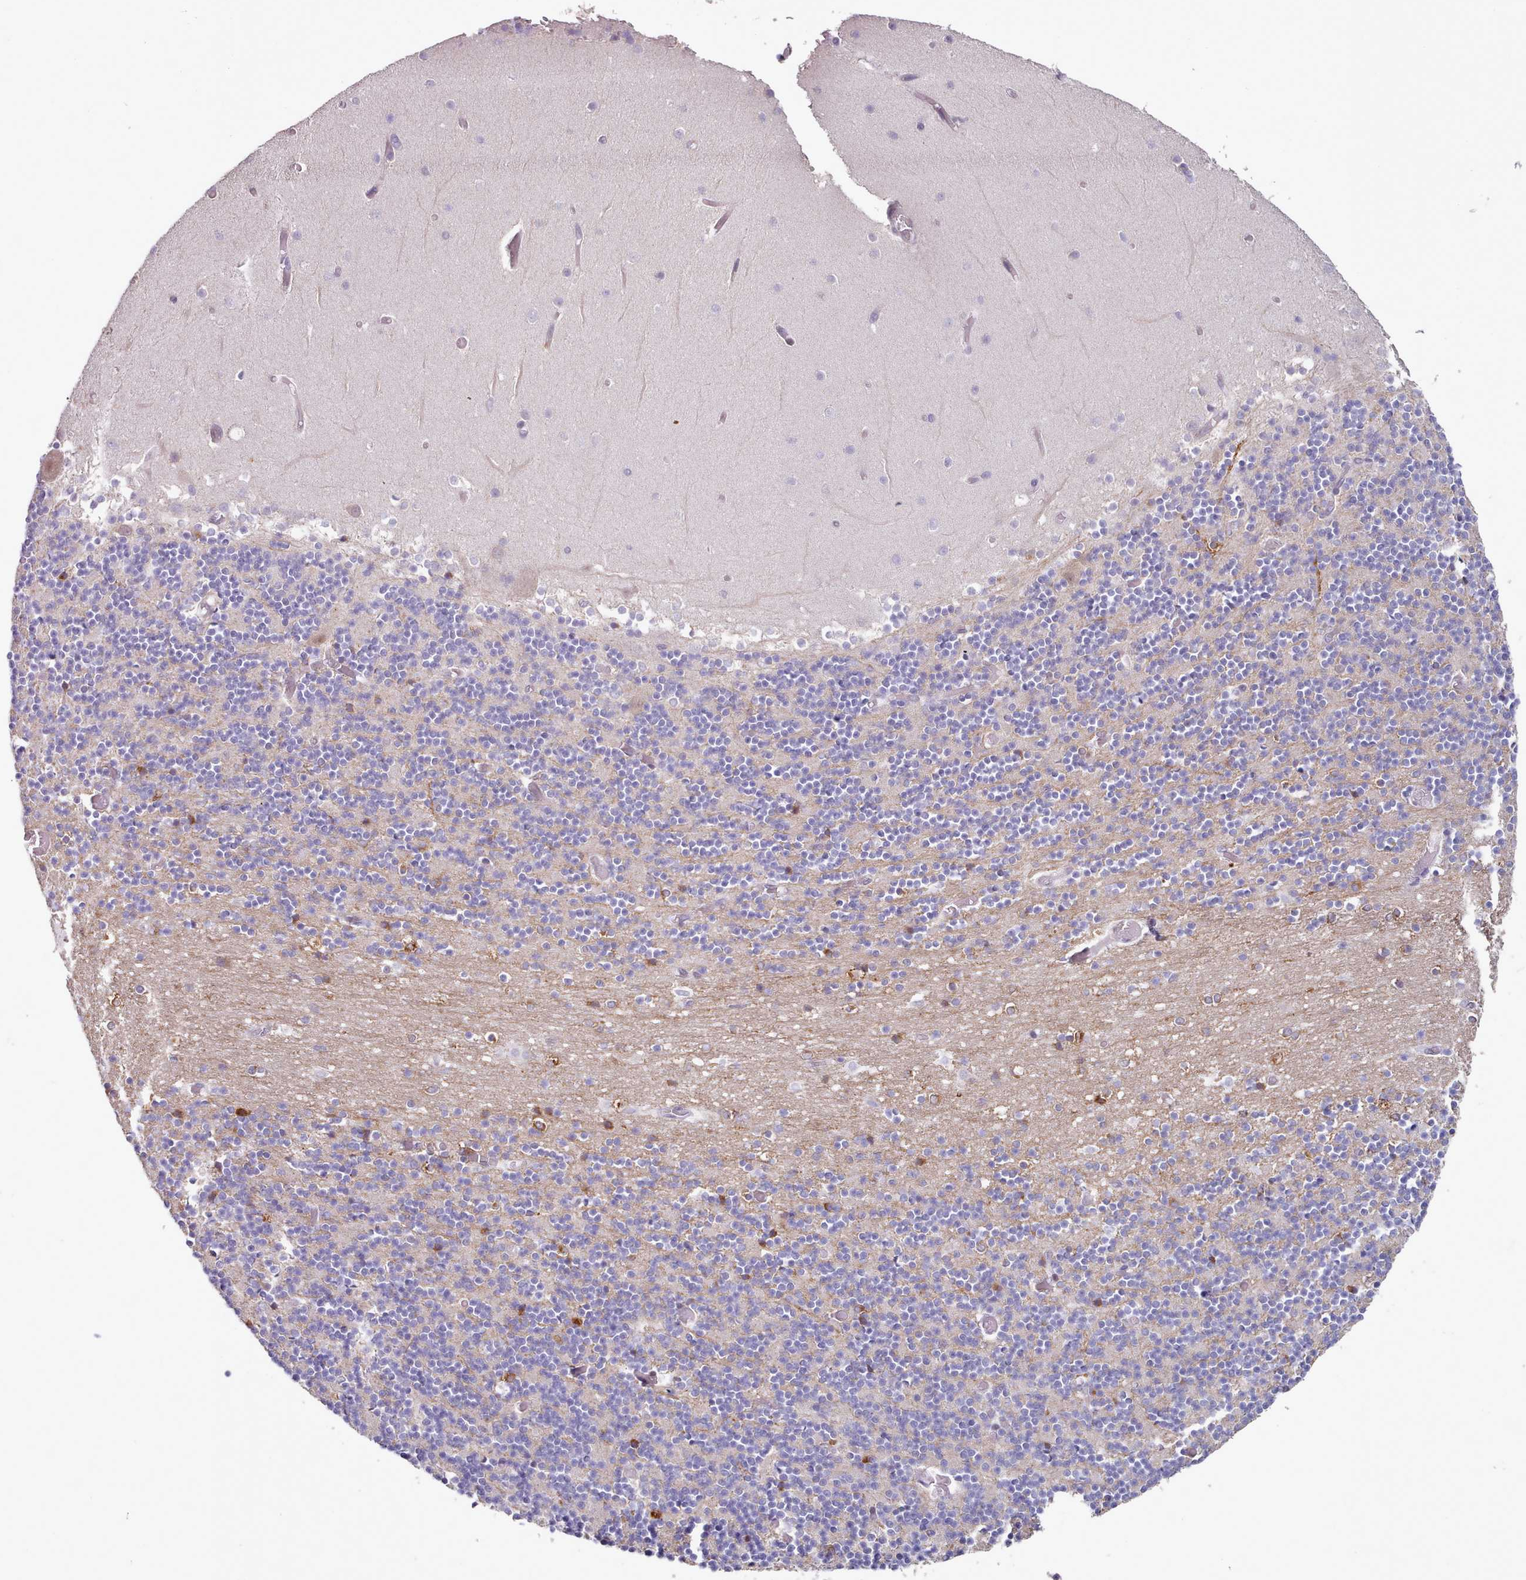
{"staining": {"intensity": "strong", "quantity": "<25%", "location": "cytoplasmic/membranous"}, "tissue": "cerebellum", "cell_type": "Cells in granular layer", "image_type": "normal", "snomed": [{"axis": "morphology", "description": "Normal tissue, NOS"}, {"axis": "topography", "description": "Cerebellum"}], "caption": "Immunohistochemical staining of normal cerebellum exhibits <25% levels of strong cytoplasmic/membranous protein staining in about <25% of cells in granular layer.", "gene": "CES3", "patient": {"sex": "female", "age": 28}}